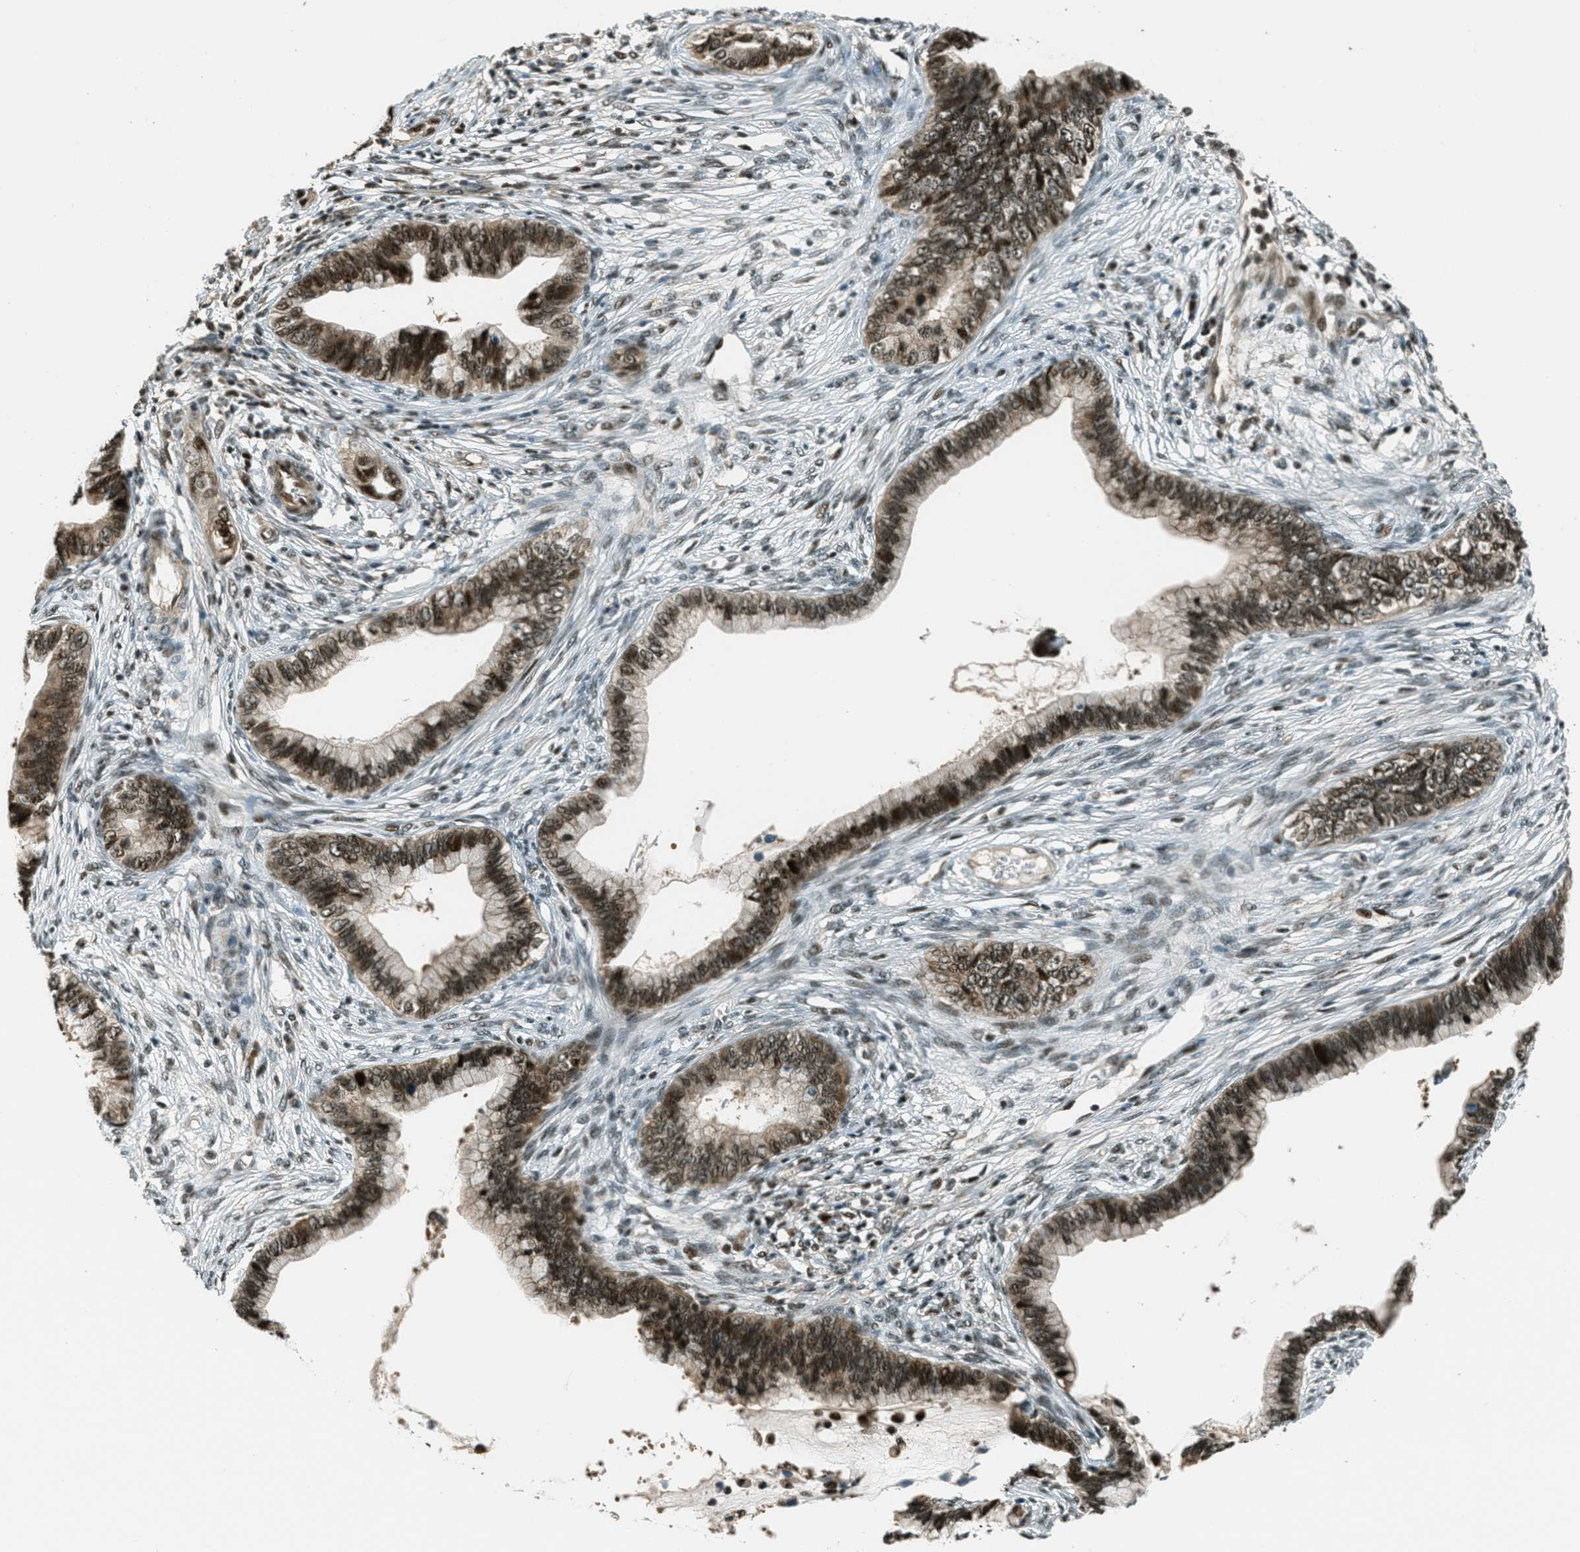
{"staining": {"intensity": "strong", "quantity": ">75%", "location": "cytoplasmic/membranous,nuclear"}, "tissue": "cervical cancer", "cell_type": "Tumor cells", "image_type": "cancer", "snomed": [{"axis": "morphology", "description": "Adenocarcinoma, NOS"}, {"axis": "topography", "description": "Cervix"}], "caption": "Immunohistochemistry (DAB) staining of human cervical adenocarcinoma demonstrates strong cytoplasmic/membranous and nuclear protein staining in about >75% of tumor cells.", "gene": "FOXM1", "patient": {"sex": "female", "age": 44}}